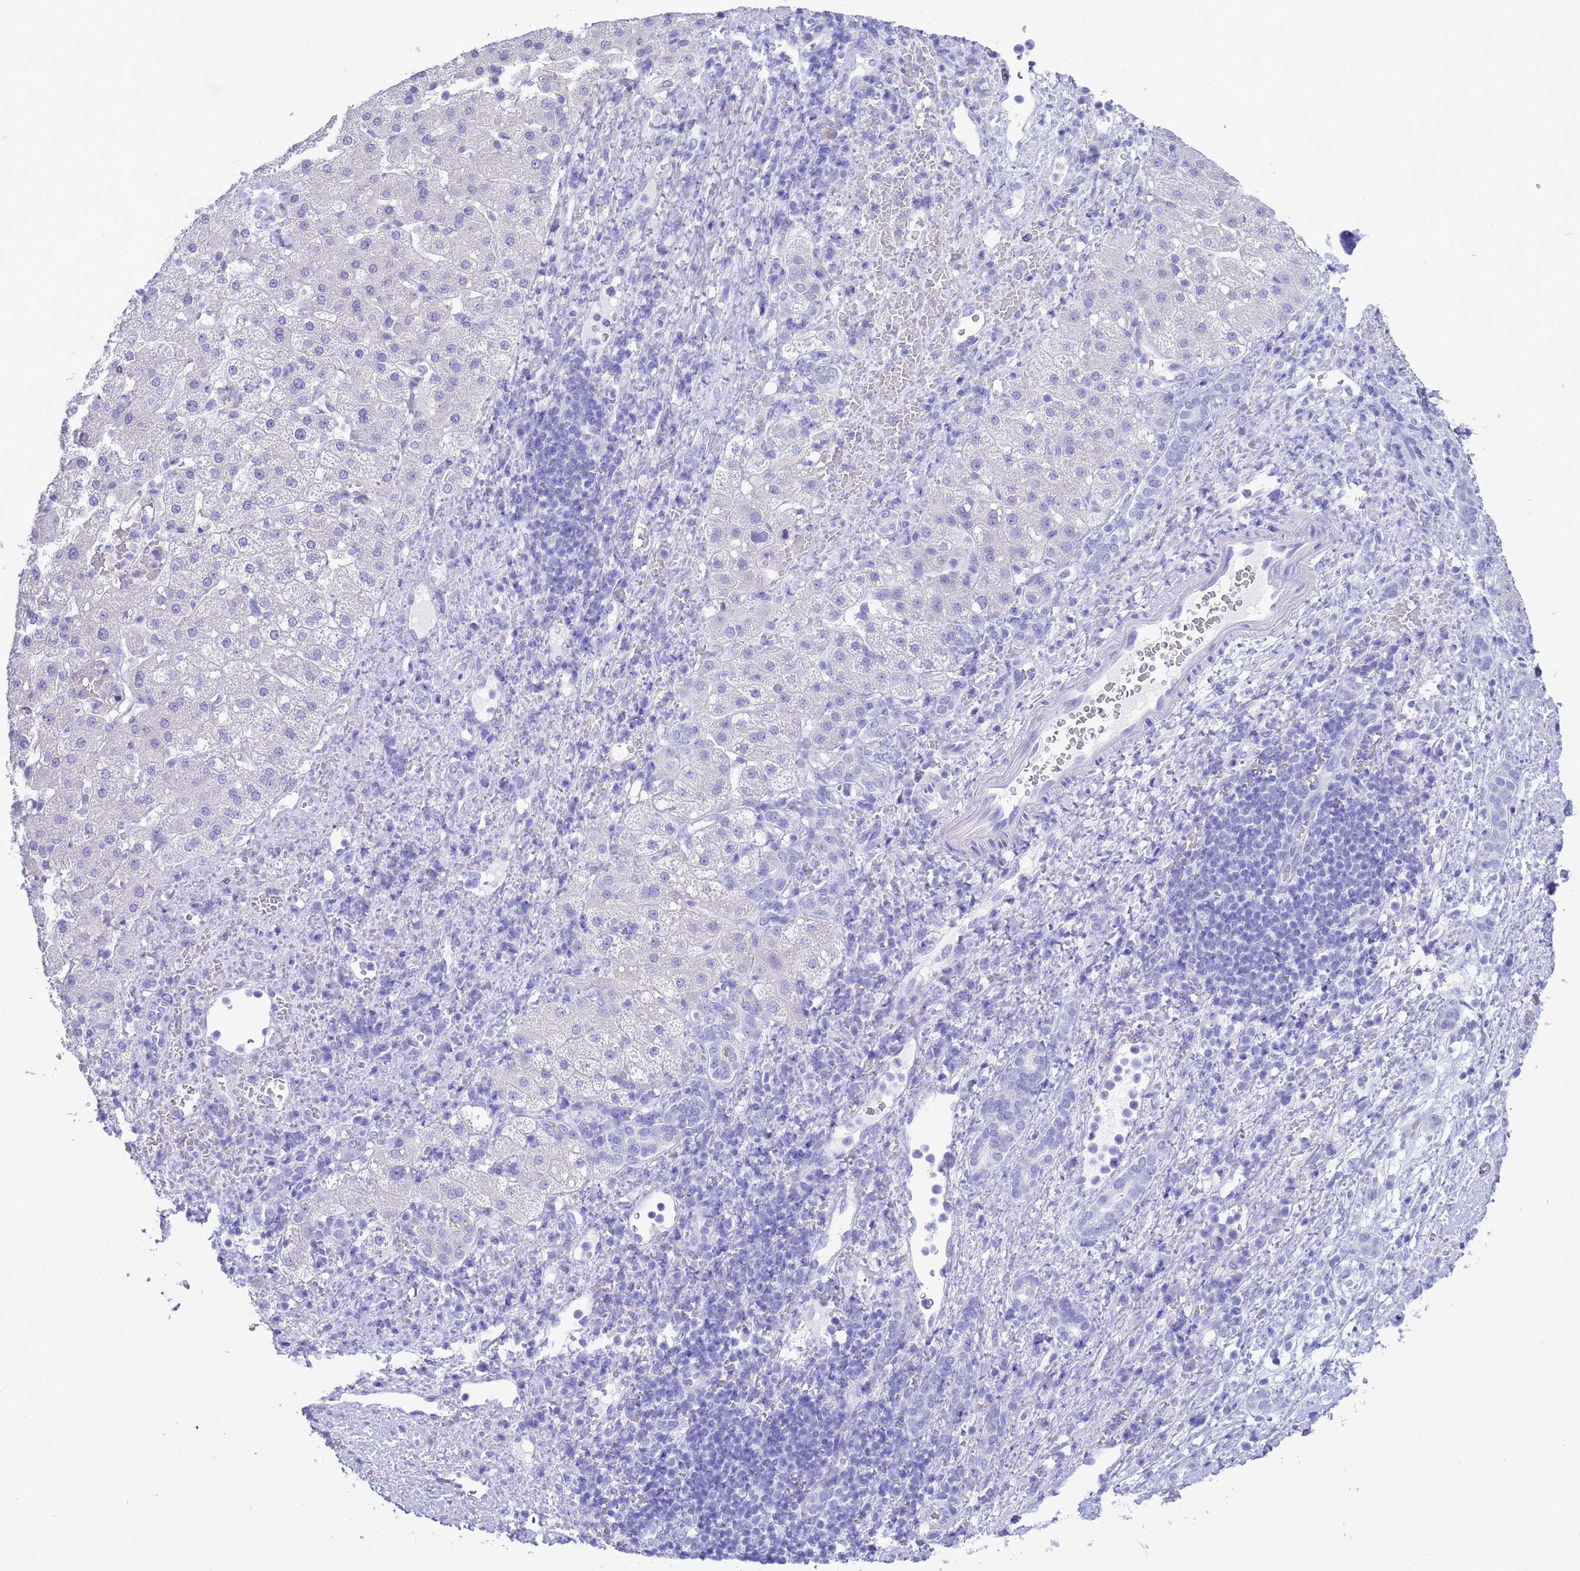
{"staining": {"intensity": "negative", "quantity": "none", "location": "none"}, "tissue": "liver cancer", "cell_type": "Tumor cells", "image_type": "cancer", "snomed": [{"axis": "morphology", "description": "Normal tissue, NOS"}, {"axis": "morphology", "description": "Carcinoma, Hepatocellular, NOS"}, {"axis": "topography", "description": "Liver"}], "caption": "High power microscopy photomicrograph of an immunohistochemistry (IHC) image of liver cancer, revealing no significant staining in tumor cells.", "gene": "GSTM1", "patient": {"sex": "male", "age": 57}}